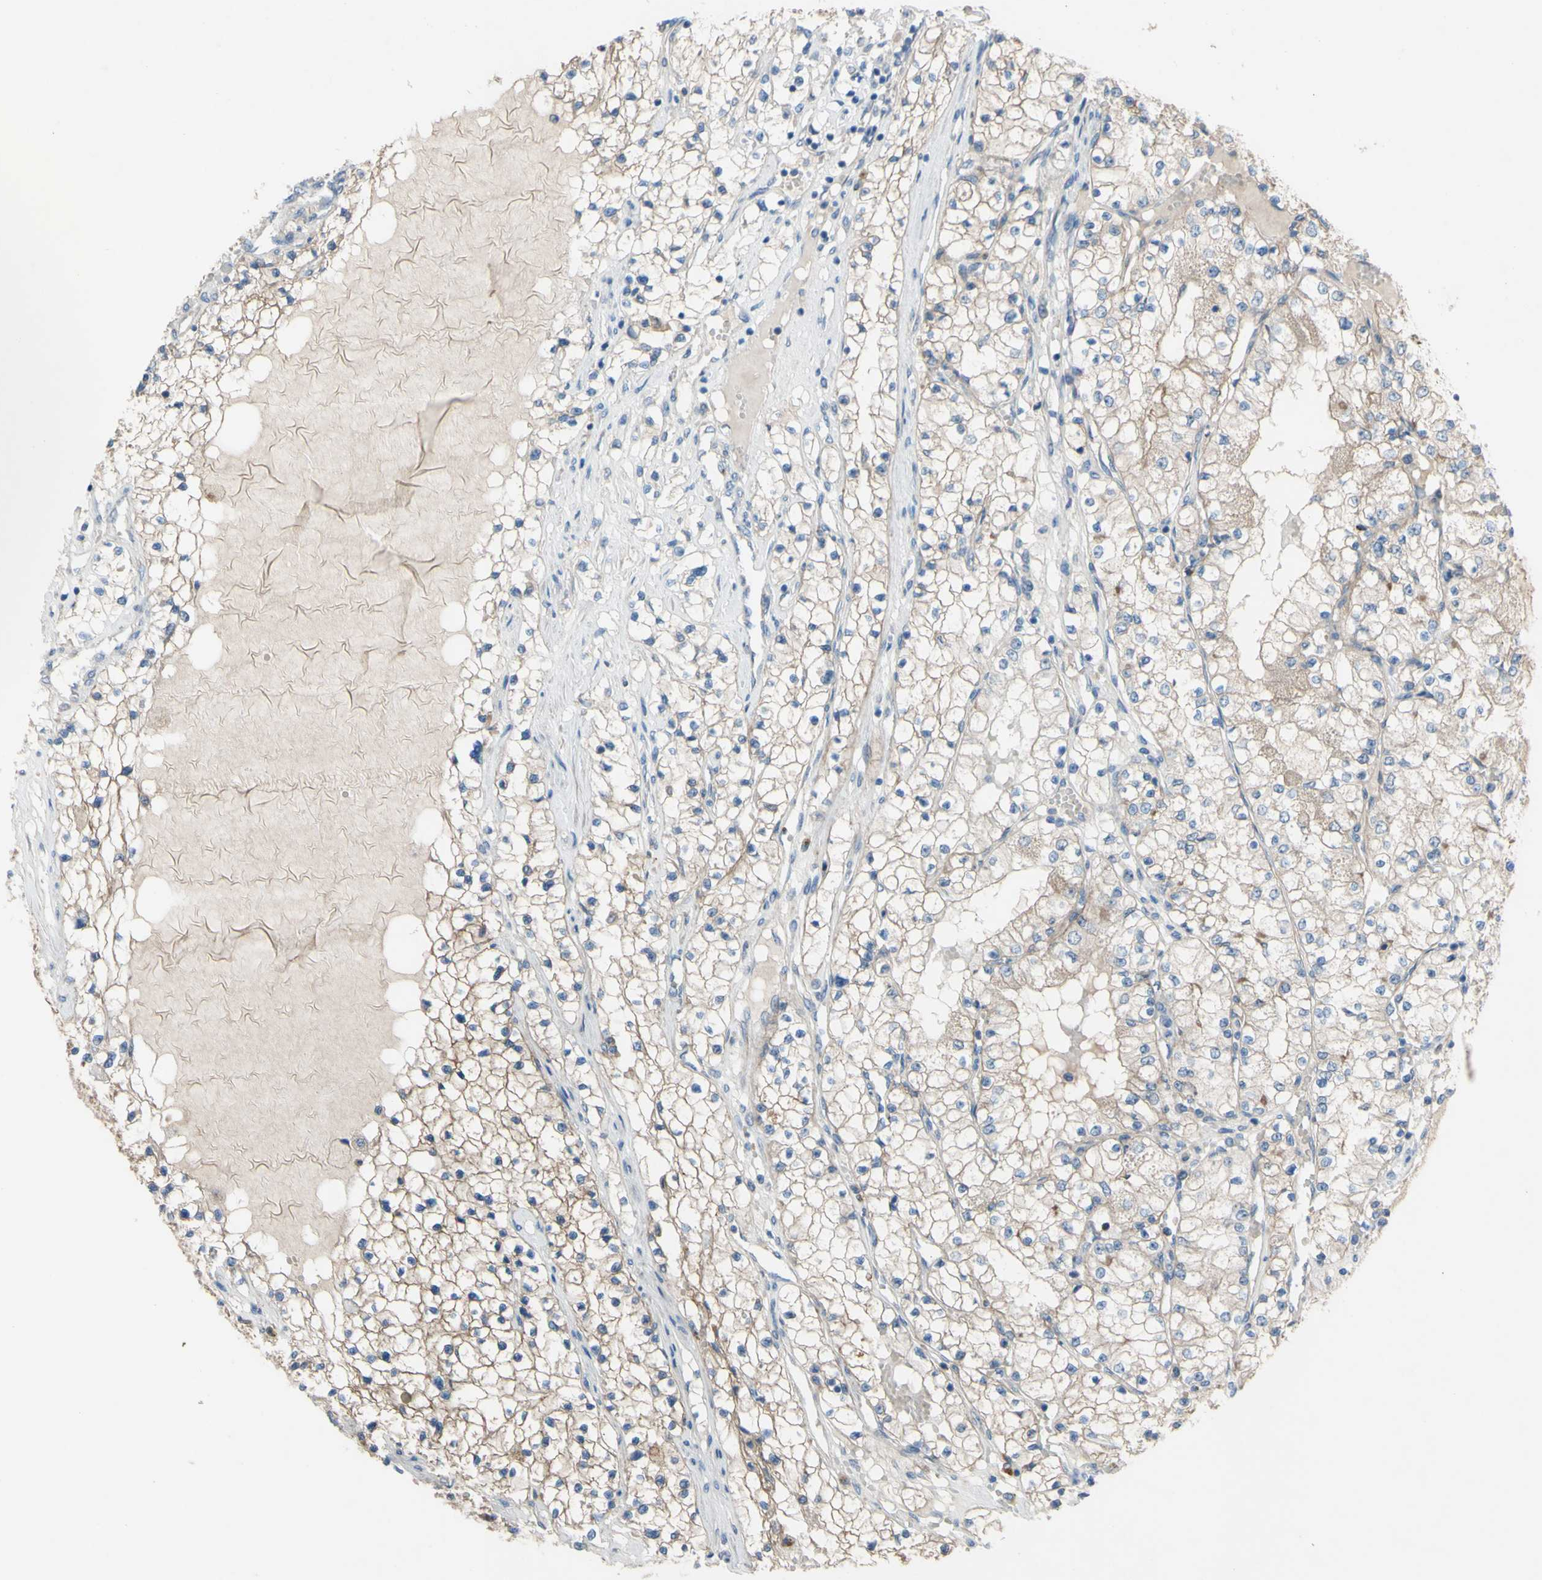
{"staining": {"intensity": "moderate", "quantity": "25%-75%", "location": "cytoplasmic/membranous"}, "tissue": "renal cancer", "cell_type": "Tumor cells", "image_type": "cancer", "snomed": [{"axis": "morphology", "description": "Adenocarcinoma, NOS"}, {"axis": "topography", "description": "Kidney"}], "caption": "Tumor cells demonstrate medium levels of moderate cytoplasmic/membranous positivity in about 25%-75% of cells in human renal adenocarcinoma.", "gene": "CDCP1", "patient": {"sex": "male", "age": 68}}